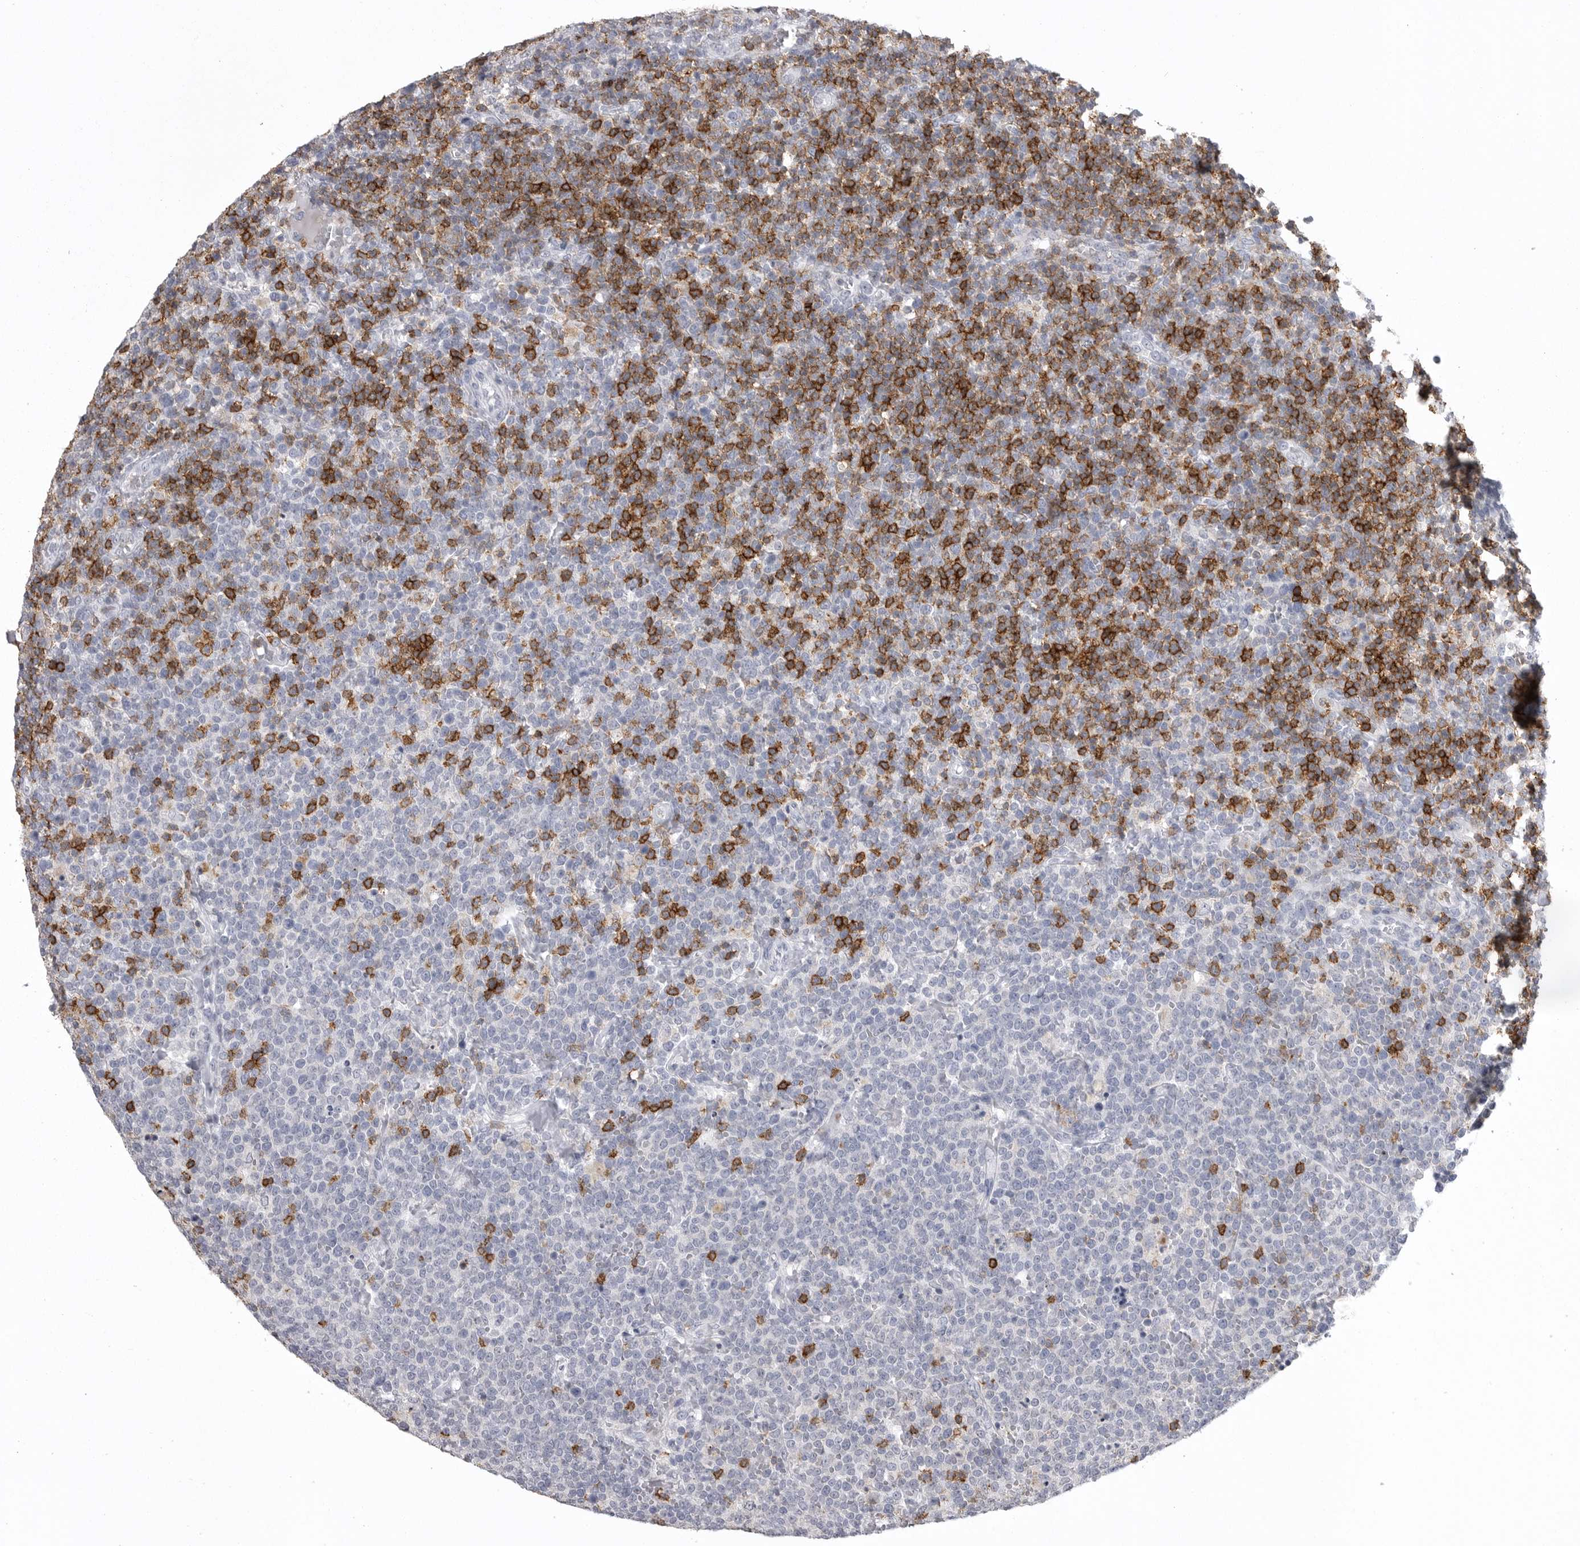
{"staining": {"intensity": "negative", "quantity": "none", "location": "none"}, "tissue": "lymphoma", "cell_type": "Tumor cells", "image_type": "cancer", "snomed": [{"axis": "morphology", "description": "Malignant lymphoma, non-Hodgkin's type, High grade"}, {"axis": "topography", "description": "Lymph node"}], "caption": "A micrograph of high-grade malignant lymphoma, non-Hodgkin's type stained for a protein displays no brown staining in tumor cells.", "gene": "ITGAL", "patient": {"sex": "male", "age": 61}}